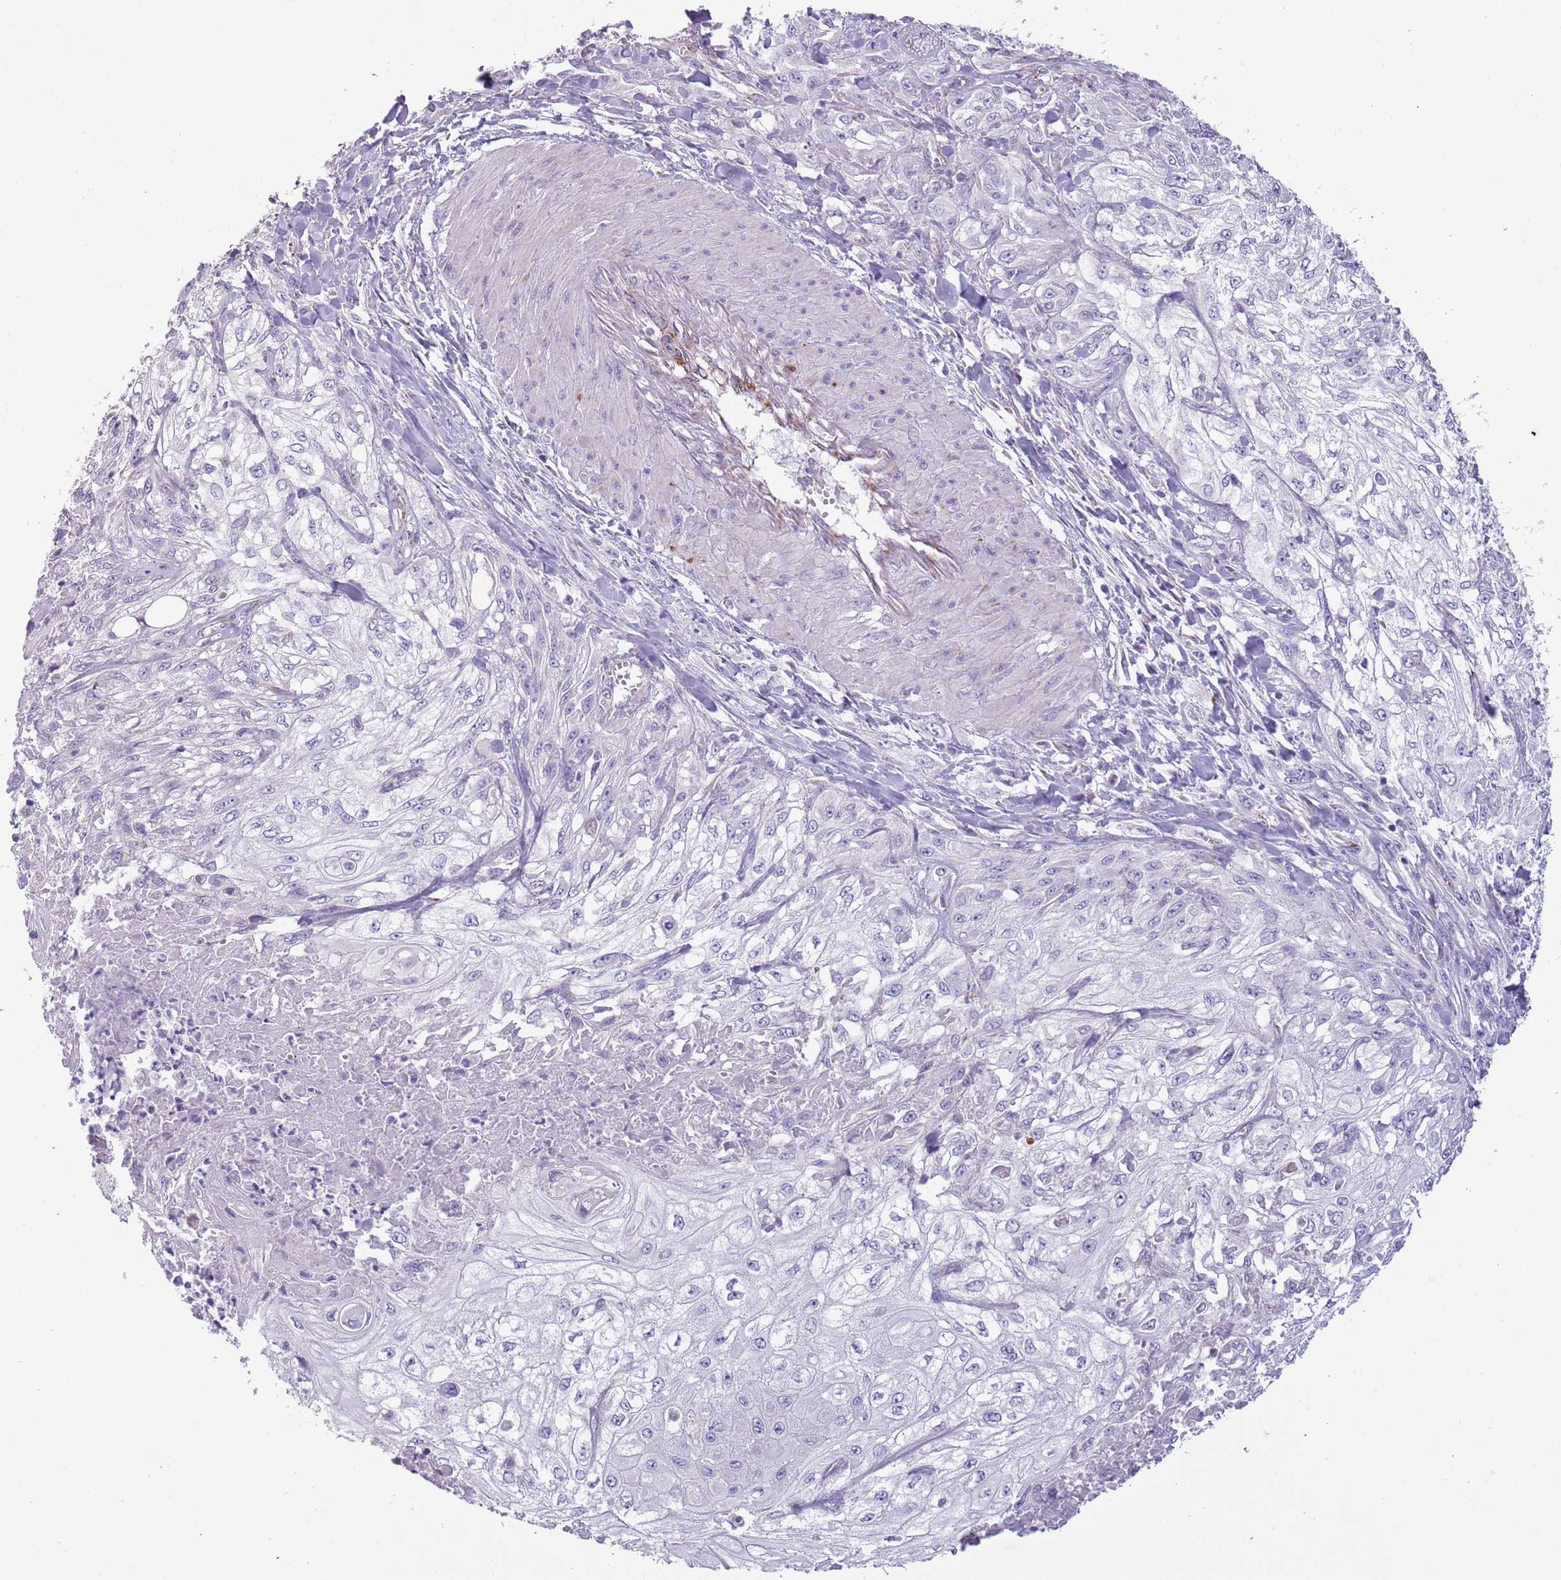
{"staining": {"intensity": "negative", "quantity": "none", "location": "none"}, "tissue": "skin cancer", "cell_type": "Tumor cells", "image_type": "cancer", "snomed": [{"axis": "morphology", "description": "Squamous cell carcinoma, NOS"}, {"axis": "morphology", "description": "Squamous cell carcinoma, metastatic, NOS"}, {"axis": "topography", "description": "Skin"}, {"axis": "topography", "description": "Lymph node"}], "caption": "Tumor cells show no significant protein positivity in skin cancer (metastatic squamous cell carcinoma).", "gene": "RNF222", "patient": {"sex": "male", "age": 75}}